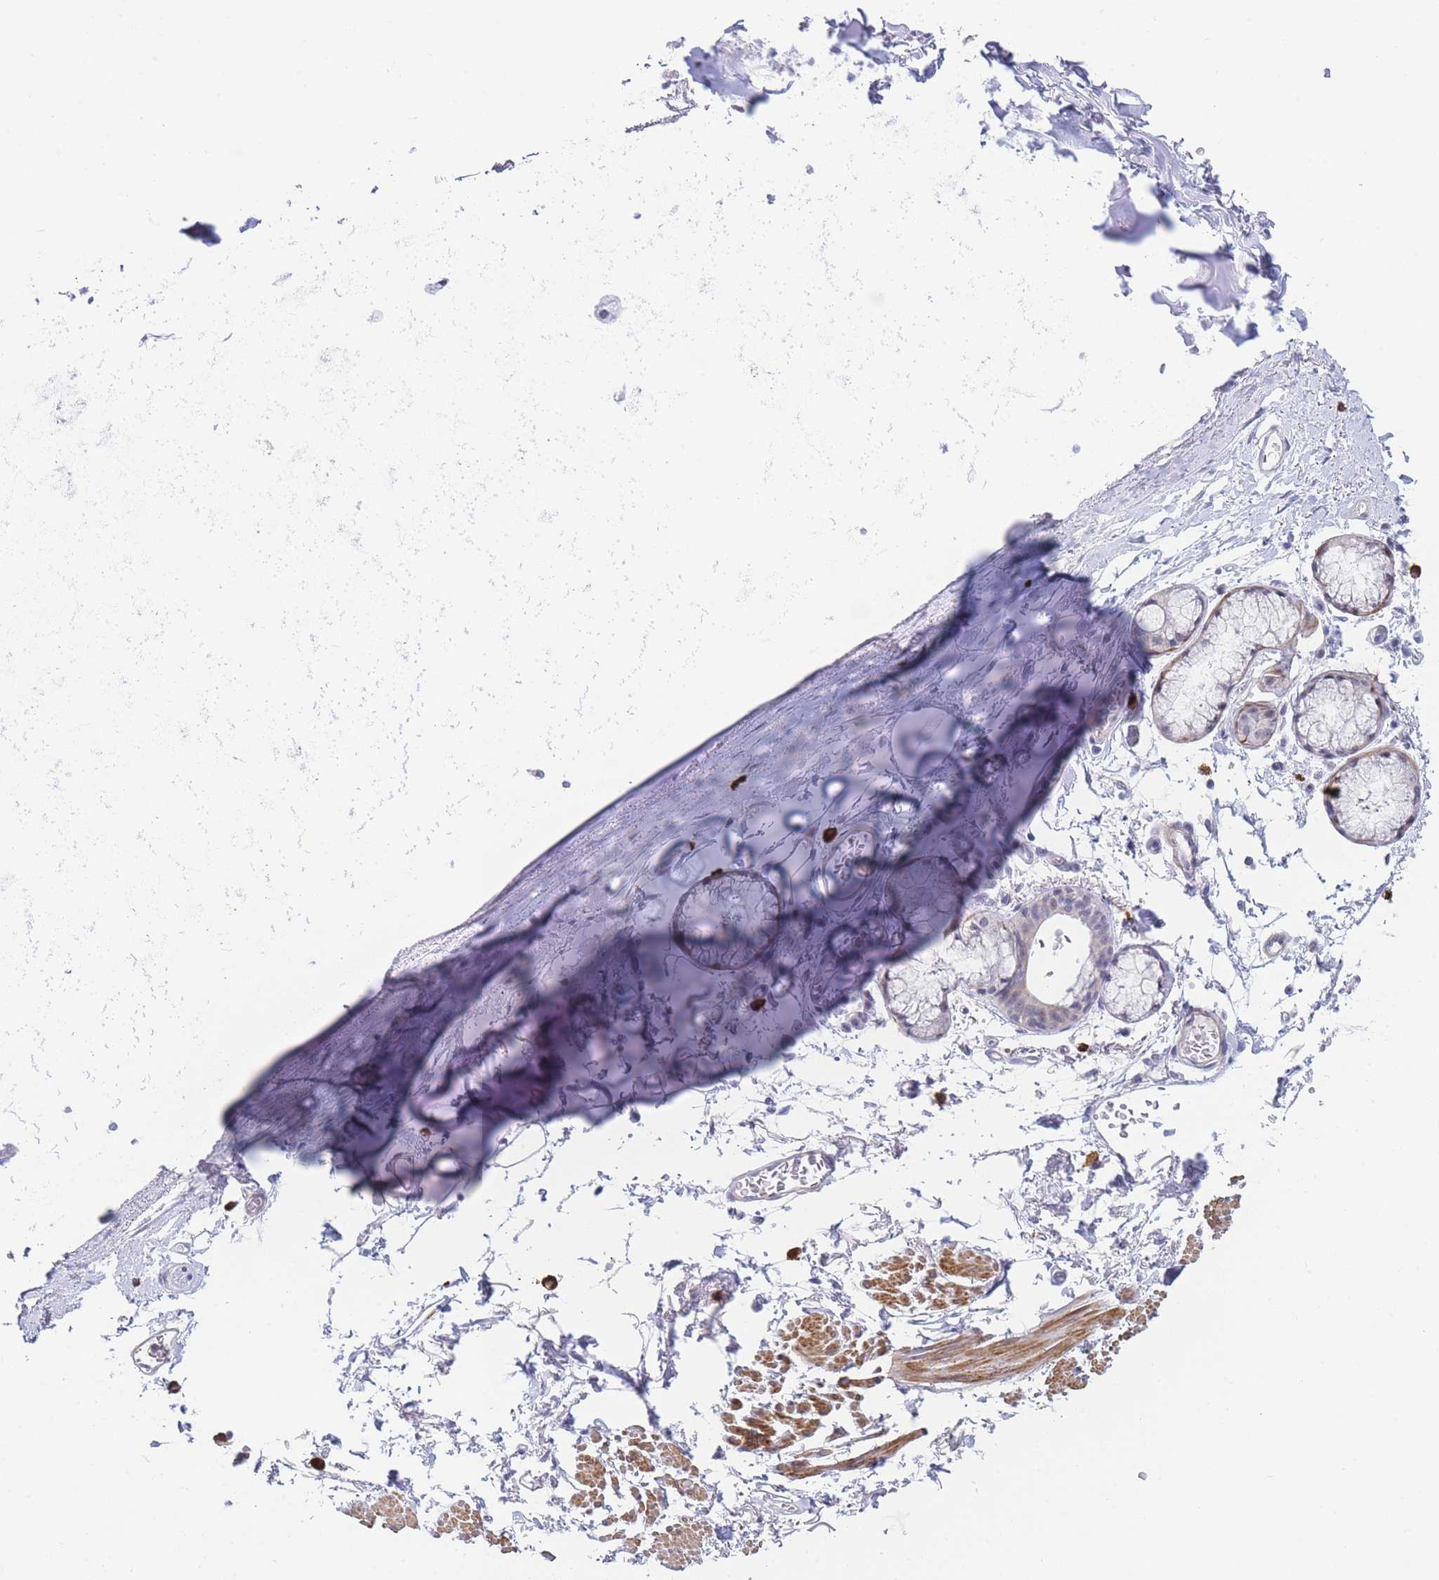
{"staining": {"intensity": "negative", "quantity": "none", "location": "none"}, "tissue": "adipose tissue", "cell_type": "Adipocytes", "image_type": "normal", "snomed": [{"axis": "morphology", "description": "Normal tissue, NOS"}, {"axis": "topography", "description": "Cartilage tissue"}], "caption": "This is an immunohistochemistry photomicrograph of normal human adipose tissue. There is no expression in adipocytes.", "gene": "ASAP3", "patient": {"sex": "male", "age": 73}}